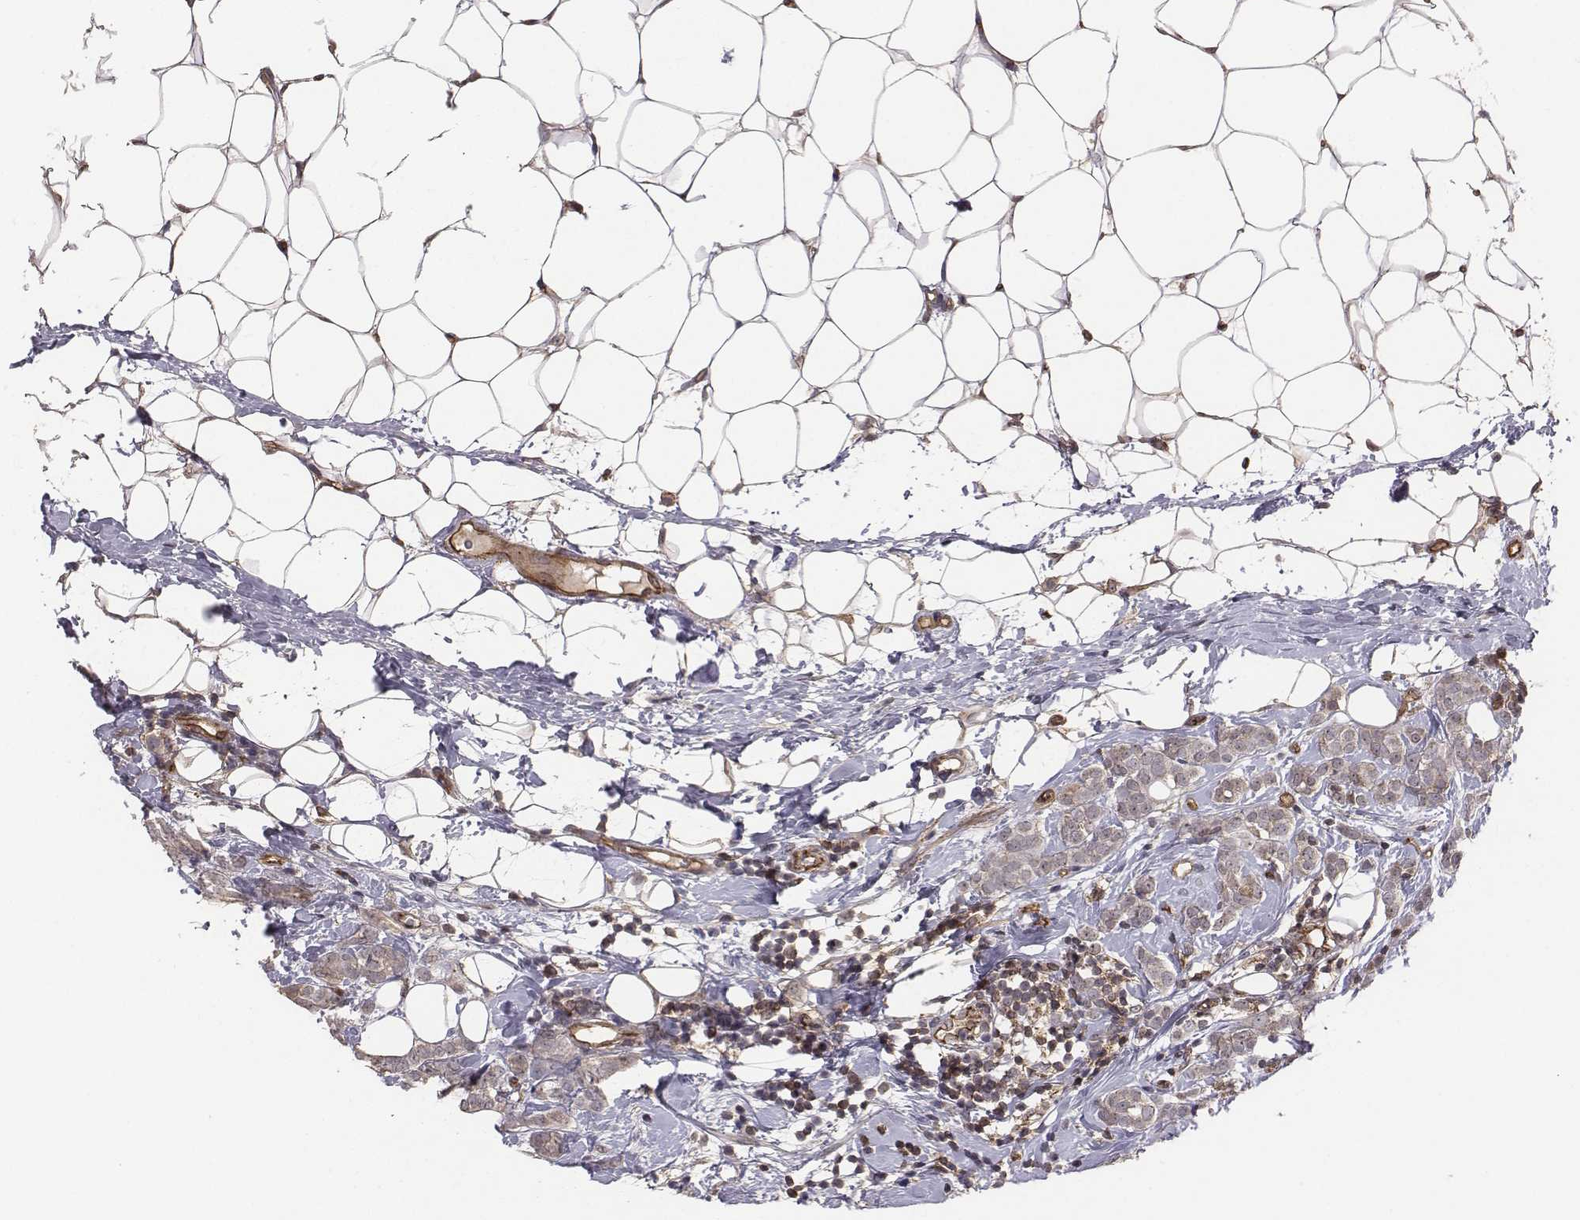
{"staining": {"intensity": "negative", "quantity": "none", "location": "none"}, "tissue": "breast cancer", "cell_type": "Tumor cells", "image_type": "cancer", "snomed": [{"axis": "morphology", "description": "Lobular carcinoma"}, {"axis": "topography", "description": "Breast"}], "caption": "Immunohistochemical staining of breast lobular carcinoma reveals no significant expression in tumor cells. (DAB immunohistochemistry visualized using brightfield microscopy, high magnification).", "gene": "PTPRG", "patient": {"sex": "female", "age": 49}}